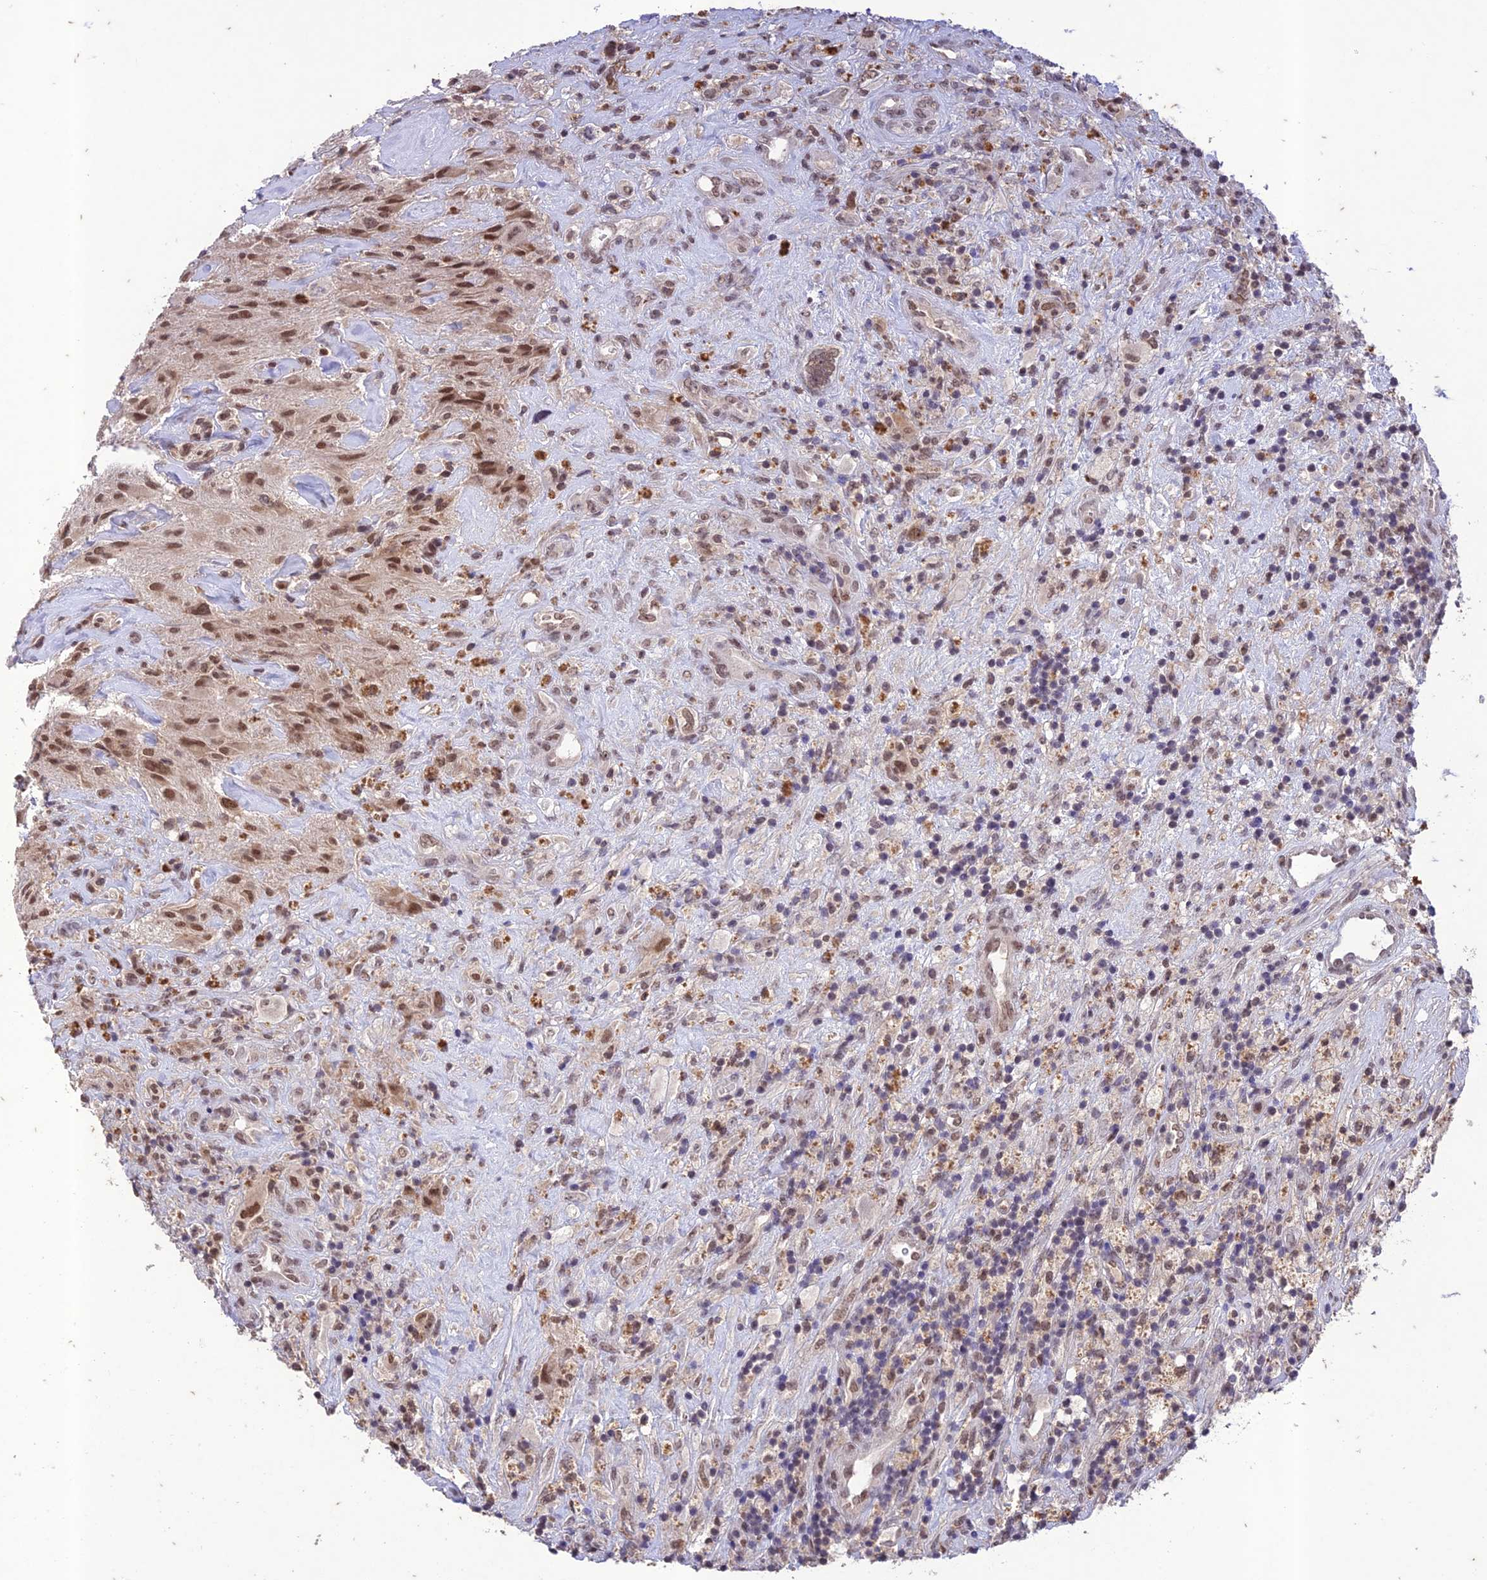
{"staining": {"intensity": "moderate", "quantity": "<25%", "location": "nuclear"}, "tissue": "glioma", "cell_type": "Tumor cells", "image_type": "cancer", "snomed": [{"axis": "morphology", "description": "Glioma, malignant, High grade"}, {"axis": "topography", "description": "Brain"}], "caption": "The photomicrograph displays staining of glioma, revealing moderate nuclear protein positivity (brown color) within tumor cells. The staining was performed using DAB (3,3'-diaminobenzidine), with brown indicating positive protein expression. Nuclei are stained blue with hematoxylin.", "gene": "POP4", "patient": {"sex": "male", "age": 69}}